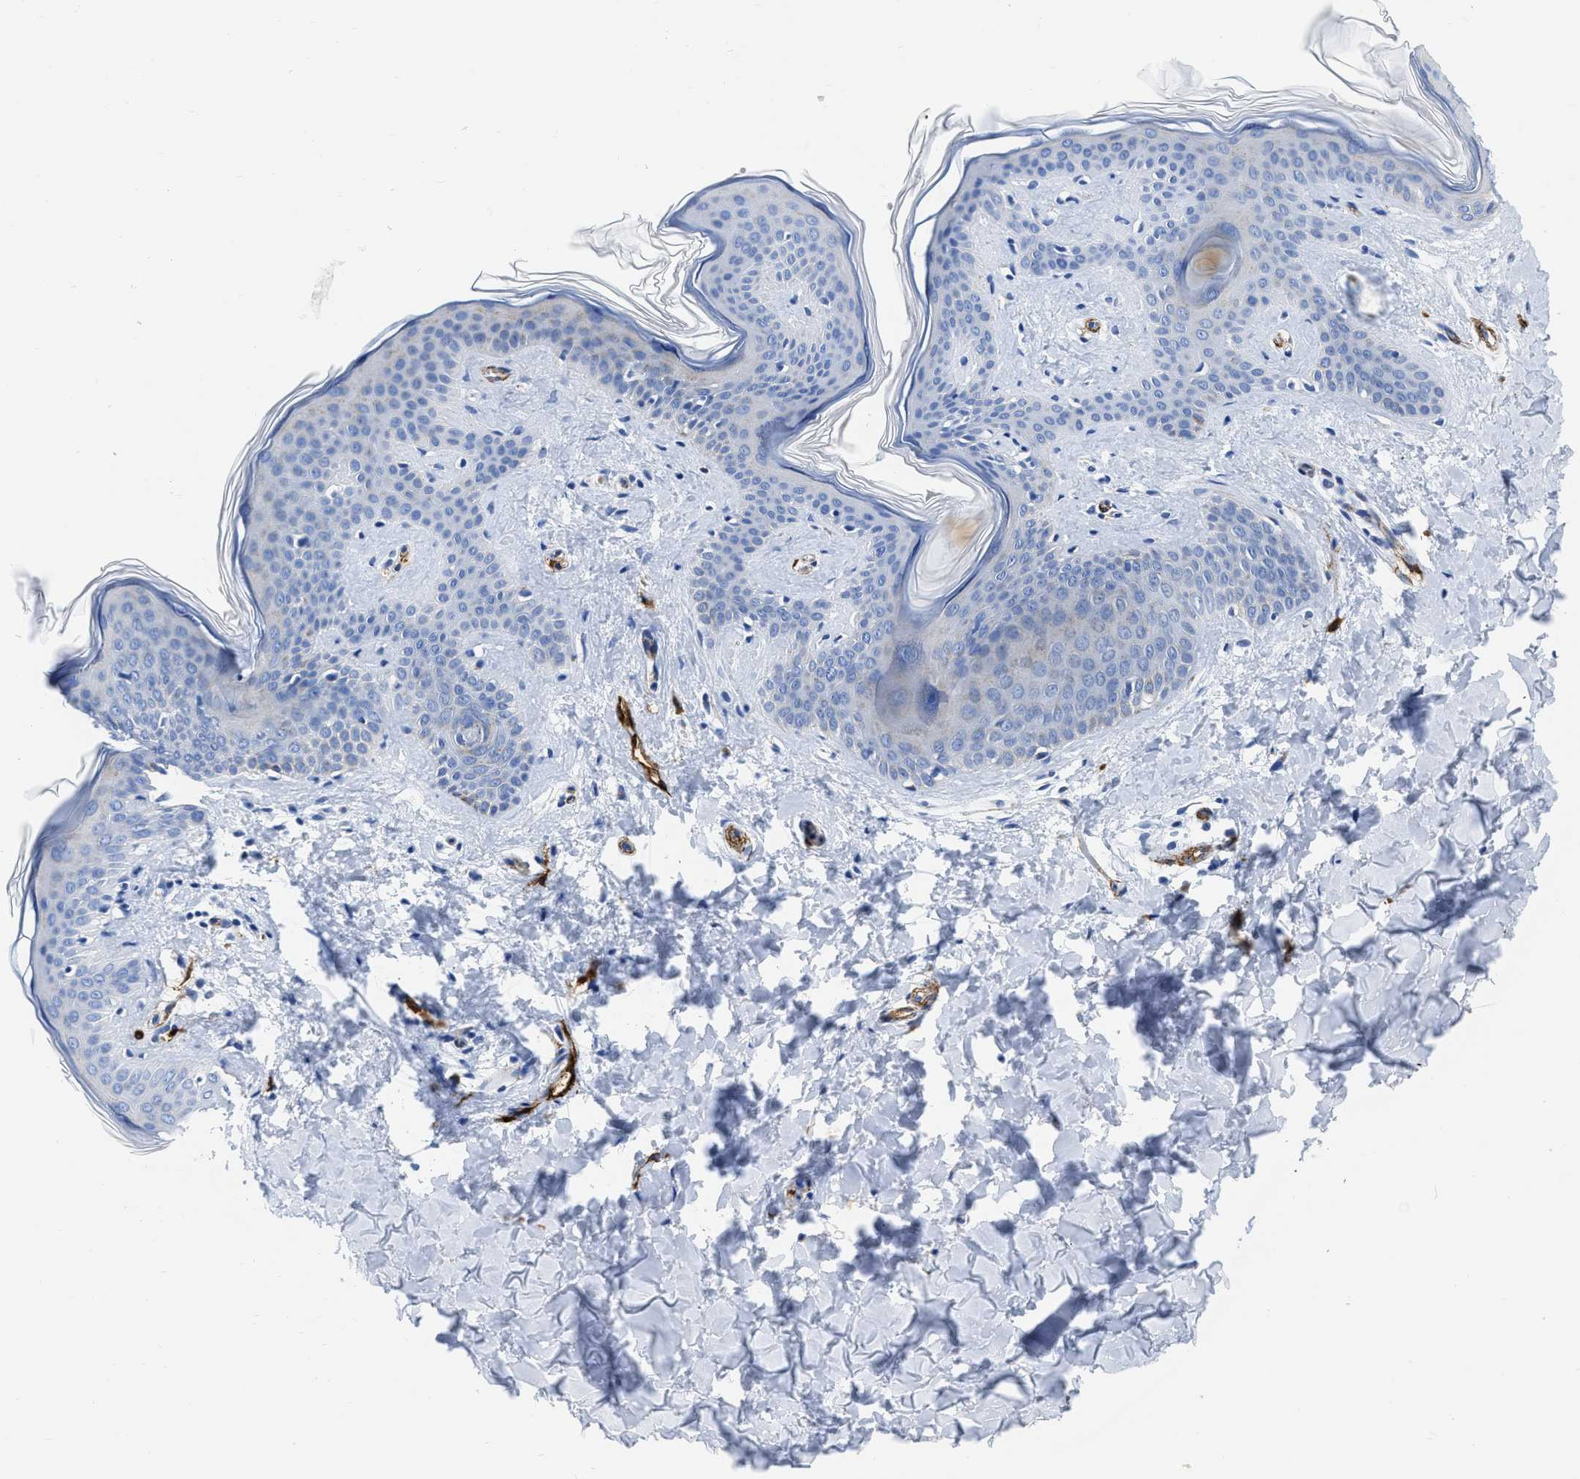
{"staining": {"intensity": "negative", "quantity": "none", "location": "none"}, "tissue": "skin", "cell_type": "Fibroblasts", "image_type": "normal", "snomed": [{"axis": "morphology", "description": "Normal tissue, NOS"}, {"axis": "topography", "description": "Skin"}], "caption": "DAB immunohistochemical staining of unremarkable skin demonstrates no significant expression in fibroblasts. (DAB immunohistochemistry (IHC), high magnification).", "gene": "TVP23B", "patient": {"sex": "female", "age": 17}}